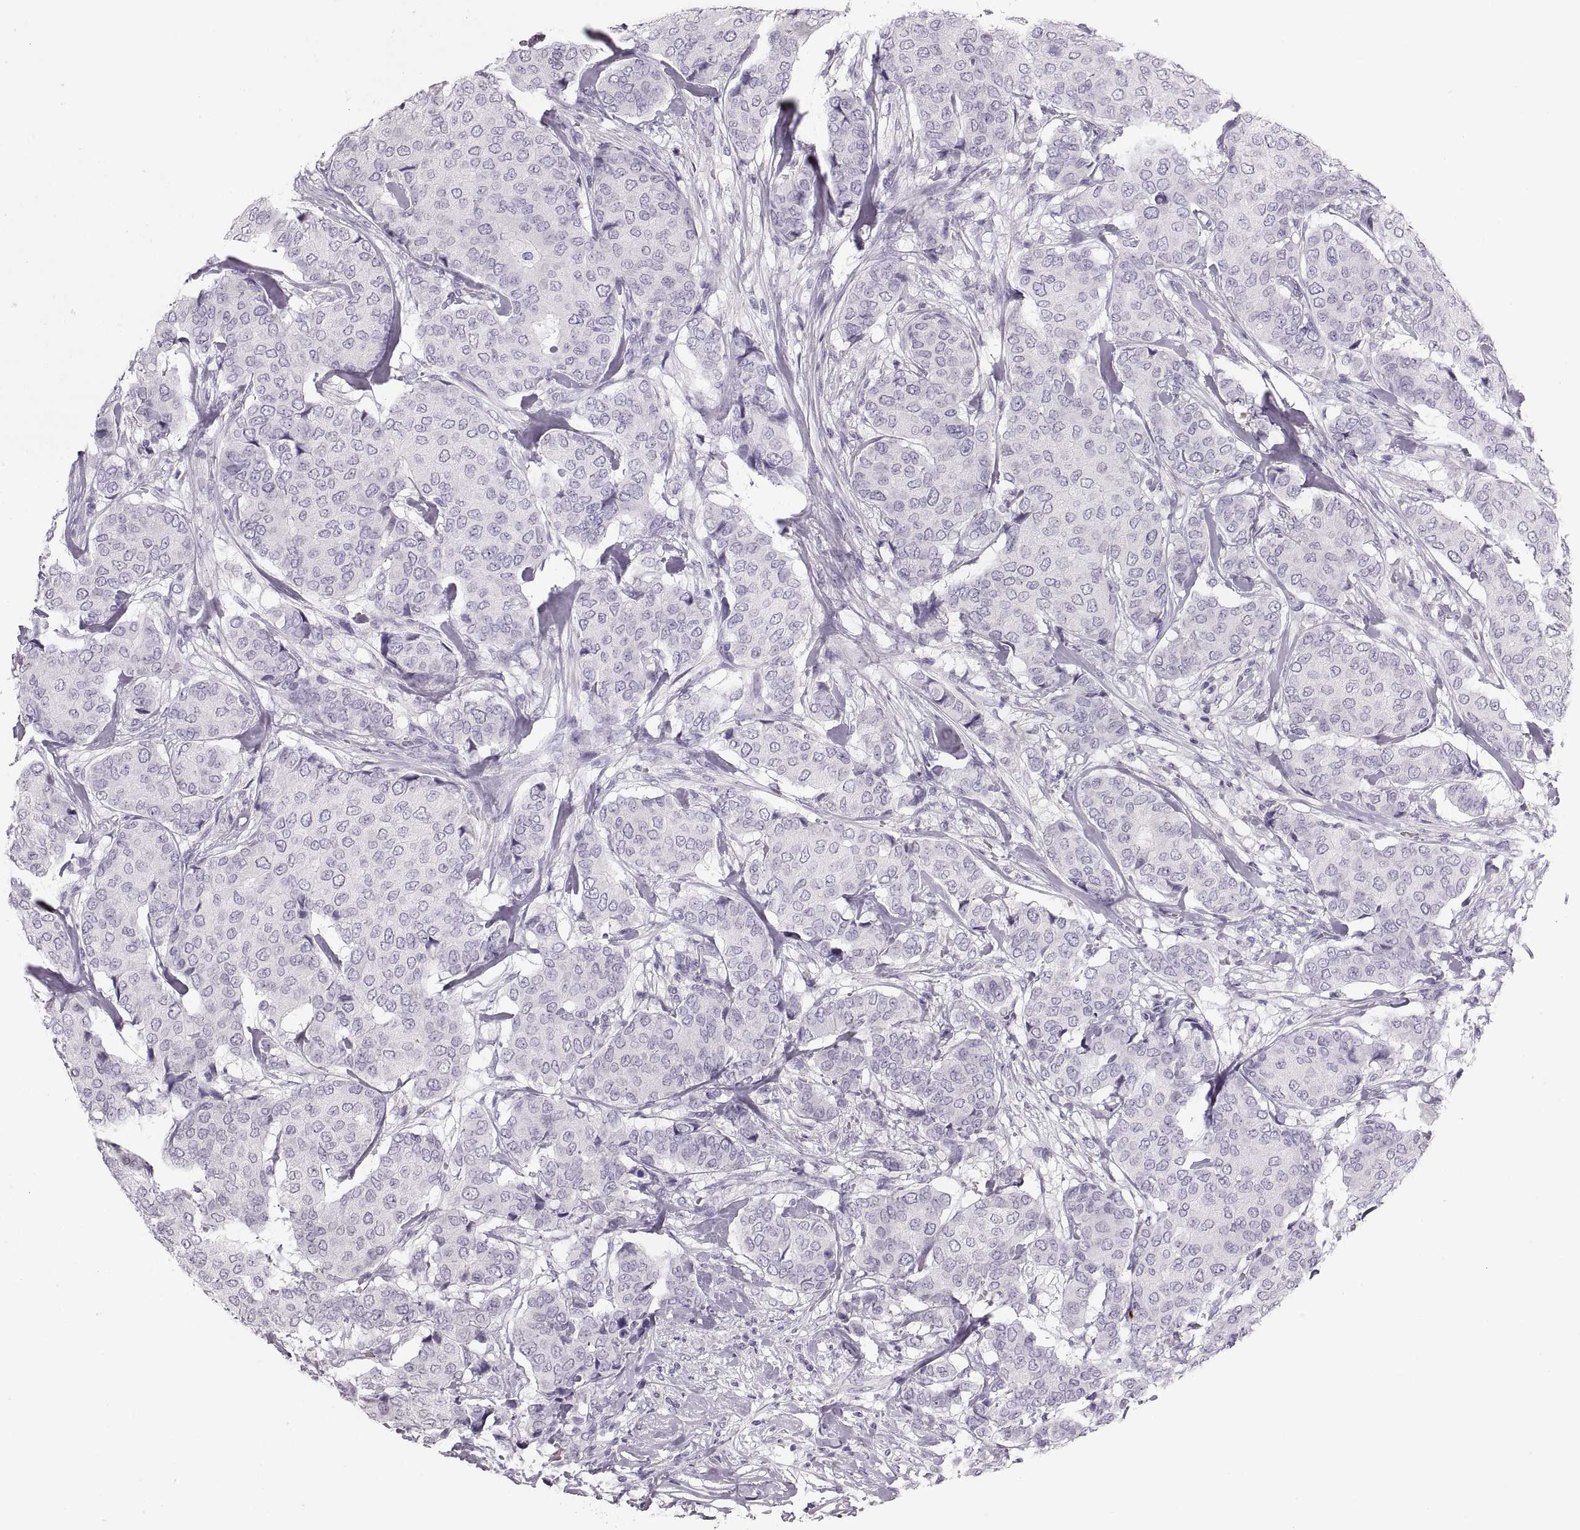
{"staining": {"intensity": "negative", "quantity": "none", "location": "none"}, "tissue": "breast cancer", "cell_type": "Tumor cells", "image_type": "cancer", "snomed": [{"axis": "morphology", "description": "Duct carcinoma"}, {"axis": "topography", "description": "Breast"}], "caption": "Immunohistochemical staining of human breast cancer (infiltrating ductal carcinoma) demonstrates no significant staining in tumor cells.", "gene": "MILR1", "patient": {"sex": "female", "age": 75}}